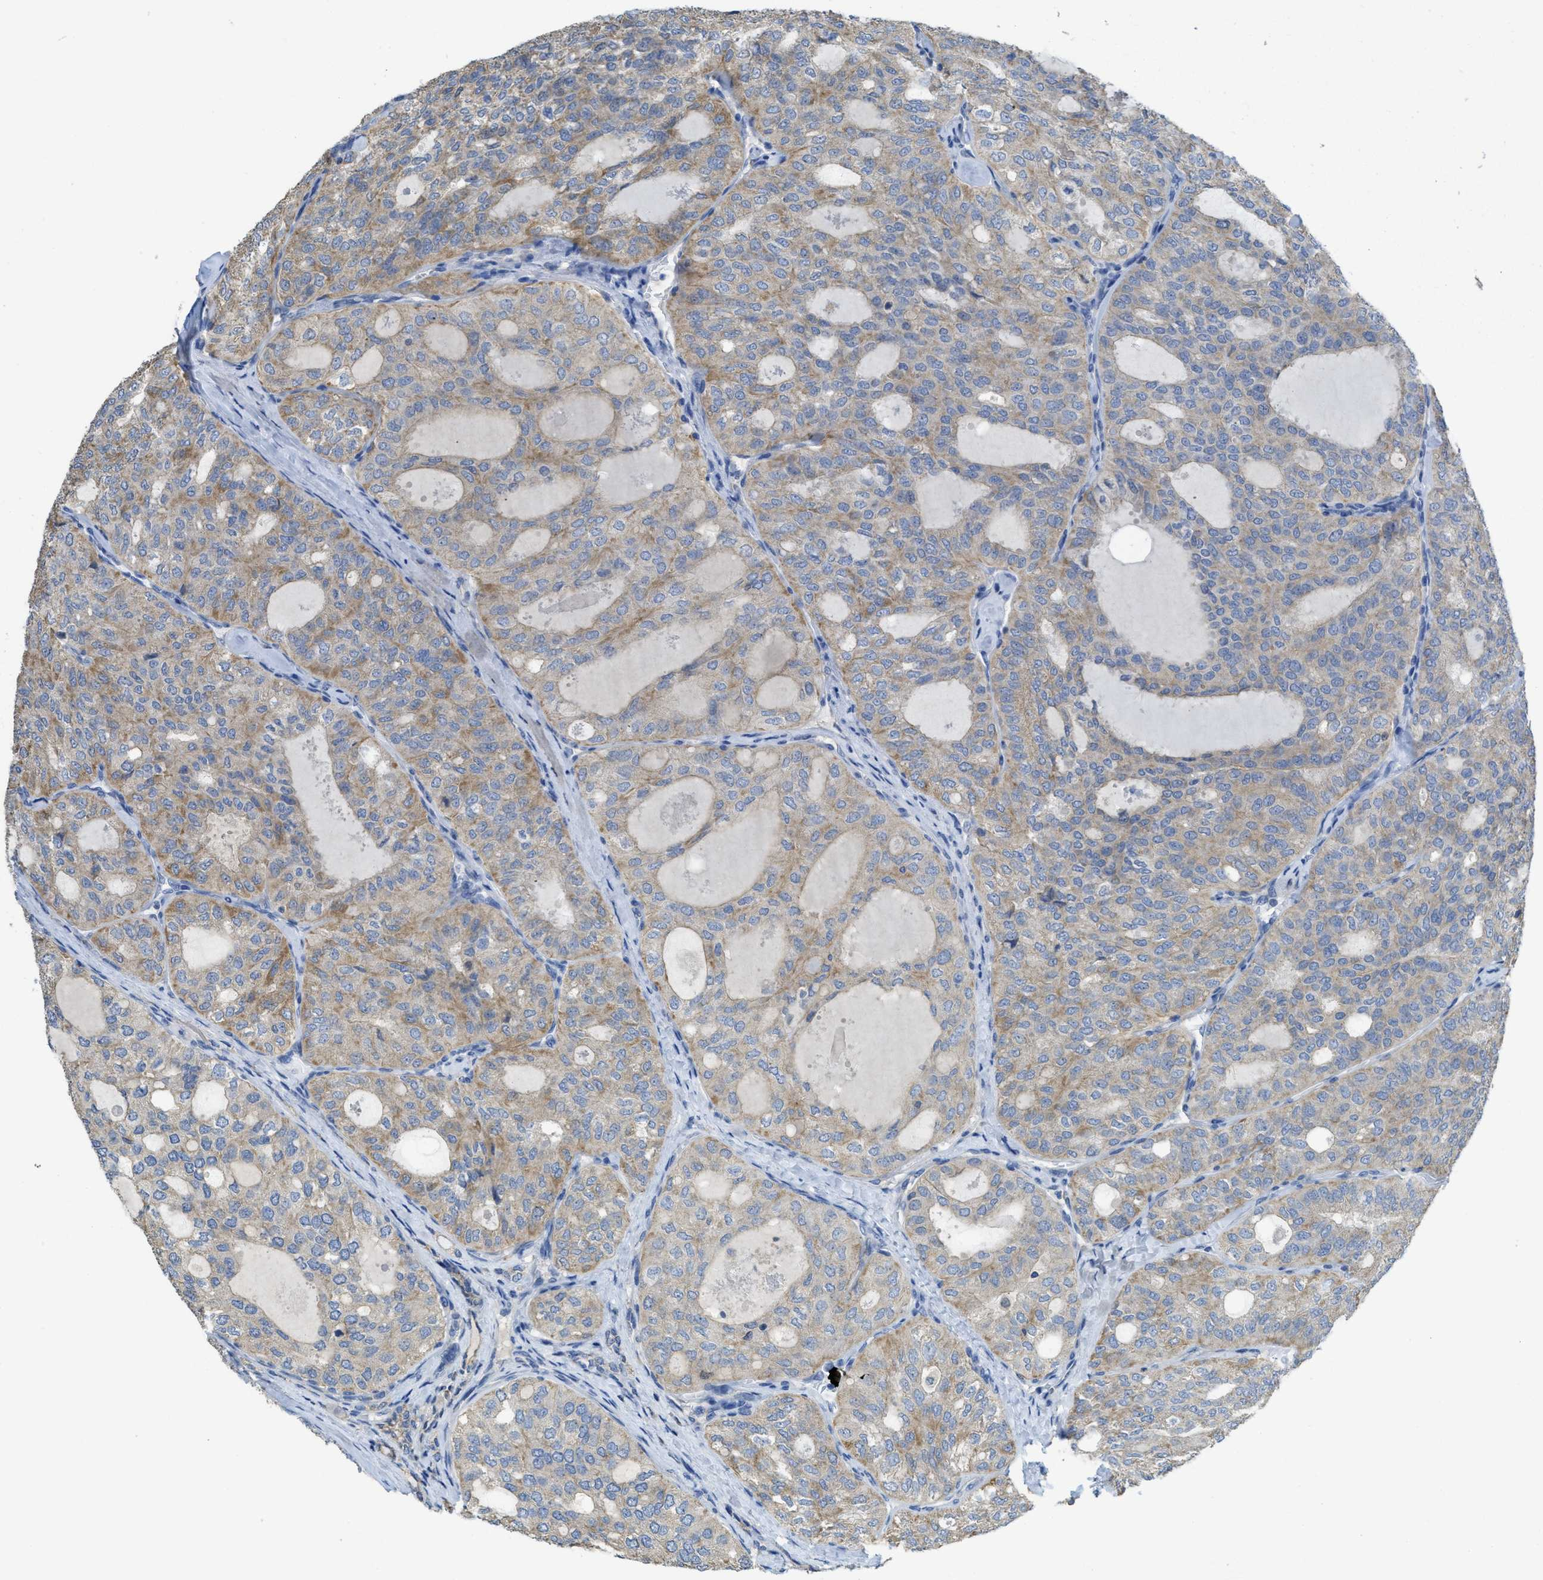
{"staining": {"intensity": "weak", "quantity": ">75%", "location": "cytoplasmic/membranous"}, "tissue": "thyroid cancer", "cell_type": "Tumor cells", "image_type": "cancer", "snomed": [{"axis": "morphology", "description": "Follicular adenoma carcinoma, NOS"}, {"axis": "topography", "description": "Thyroid gland"}], "caption": "IHC photomicrograph of thyroid cancer (follicular adenoma carcinoma) stained for a protein (brown), which reveals low levels of weak cytoplasmic/membranous positivity in about >75% of tumor cells.", "gene": "SFXN2", "patient": {"sex": "male", "age": 75}}